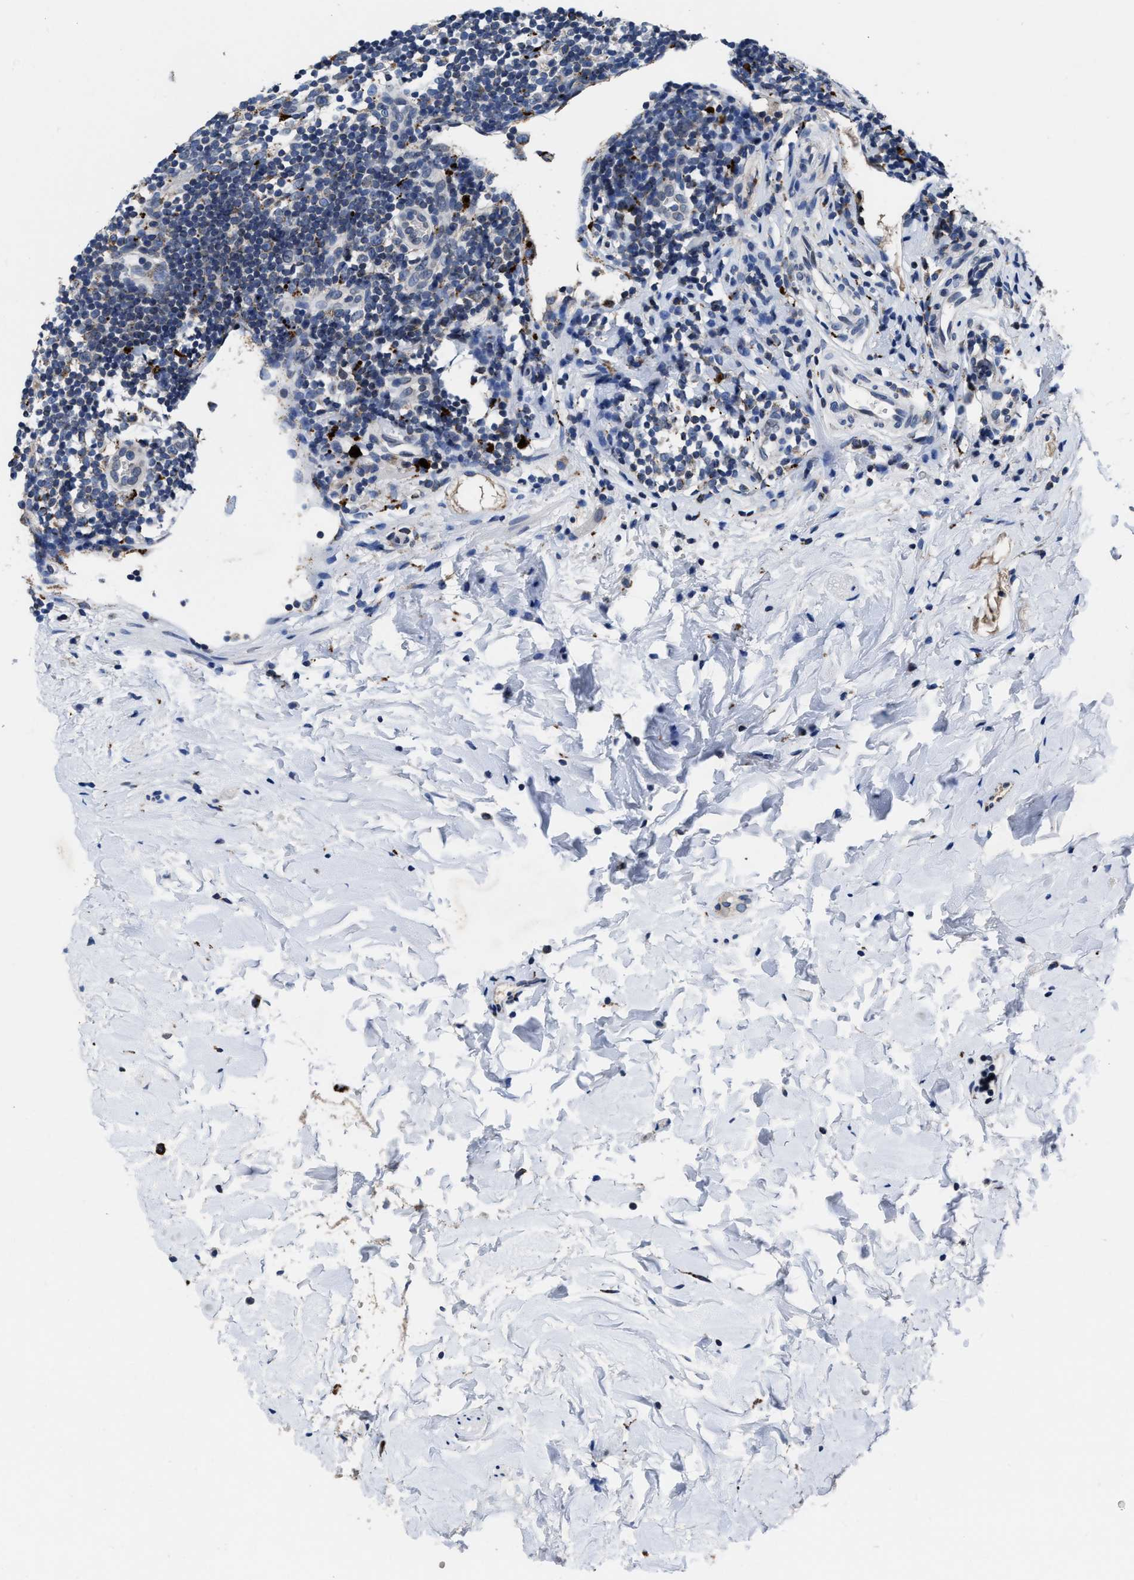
{"staining": {"intensity": "moderate", "quantity": "<25%", "location": "cytoplasmic/membranous"}, "tissue": "appendix", "cell_type": "Glandular cells", "image_type": "normal", "snomed": [{"axis": "morphology", "description": "Normal tissue, NOS"}, {"axis": "topography", "description": "Appendix"}], "caption": "IHC of benign appendix shows low levels of moderate cytoplasmic/membranous positivity in about <25% of glandular cells.", "gene": "CACNA1D", "patient": {"sex": "female", "age": 20}}